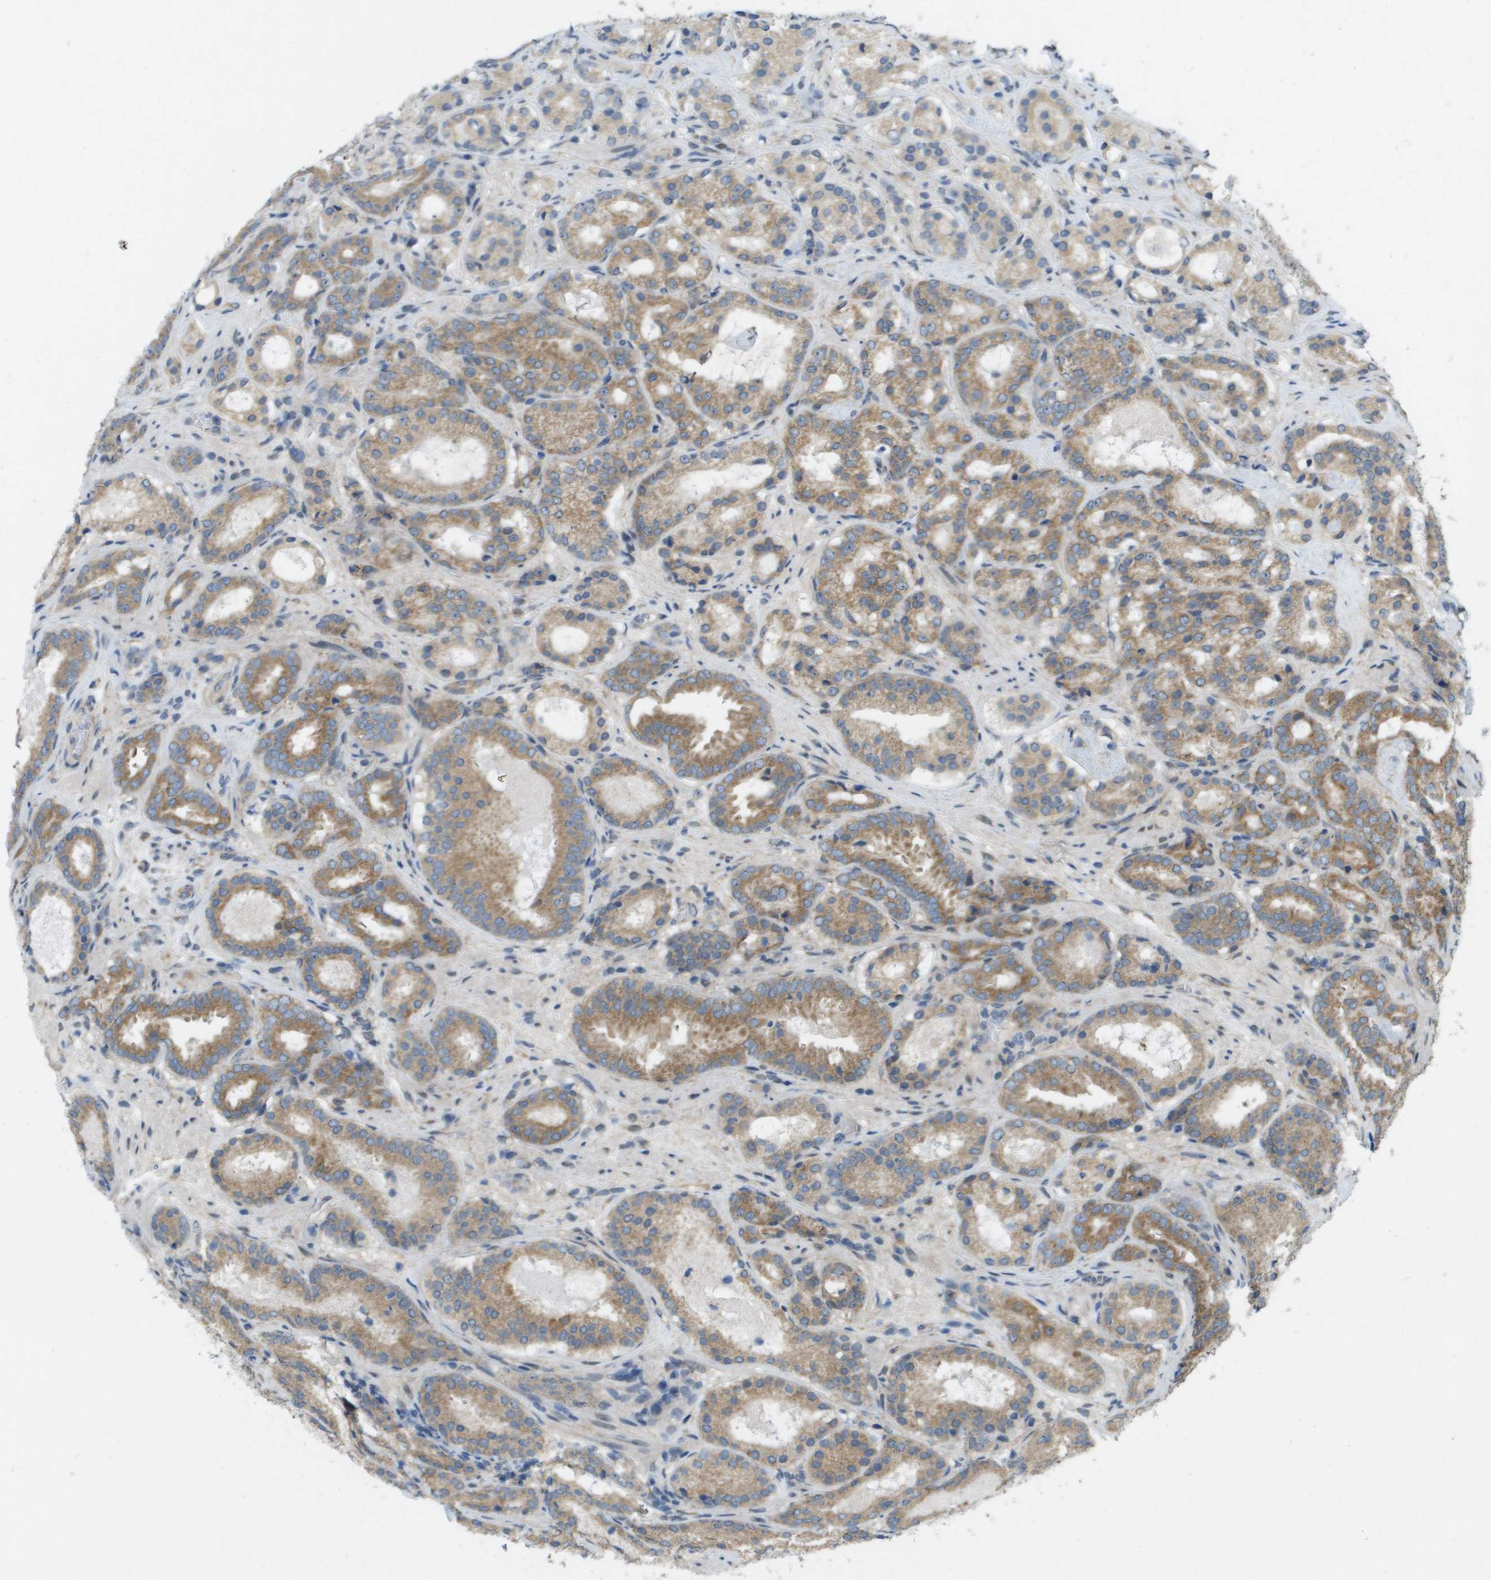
{"staining": {"intensity": "moderate", "quantity": ">75%", "location": "cytoplasmic/membranous"}, "tissue": "prostate cancer", "cell_type": "Tumor cells", "image_type": "cancer", "snomed": [{"axis": "morphology", "description": "Adenocarcinoma, Low grade"}, {"axis": "topography", "description": "Prostate"}], "caption": "This is a micrograph of IHC staining of prostate adenocarcinoma (low-grade), which shows moderate staining in the cytoplasmic/membranous of tumor cells.", "gene": "IFNLR1", "patient": {"sex": "male", "age": 69}}